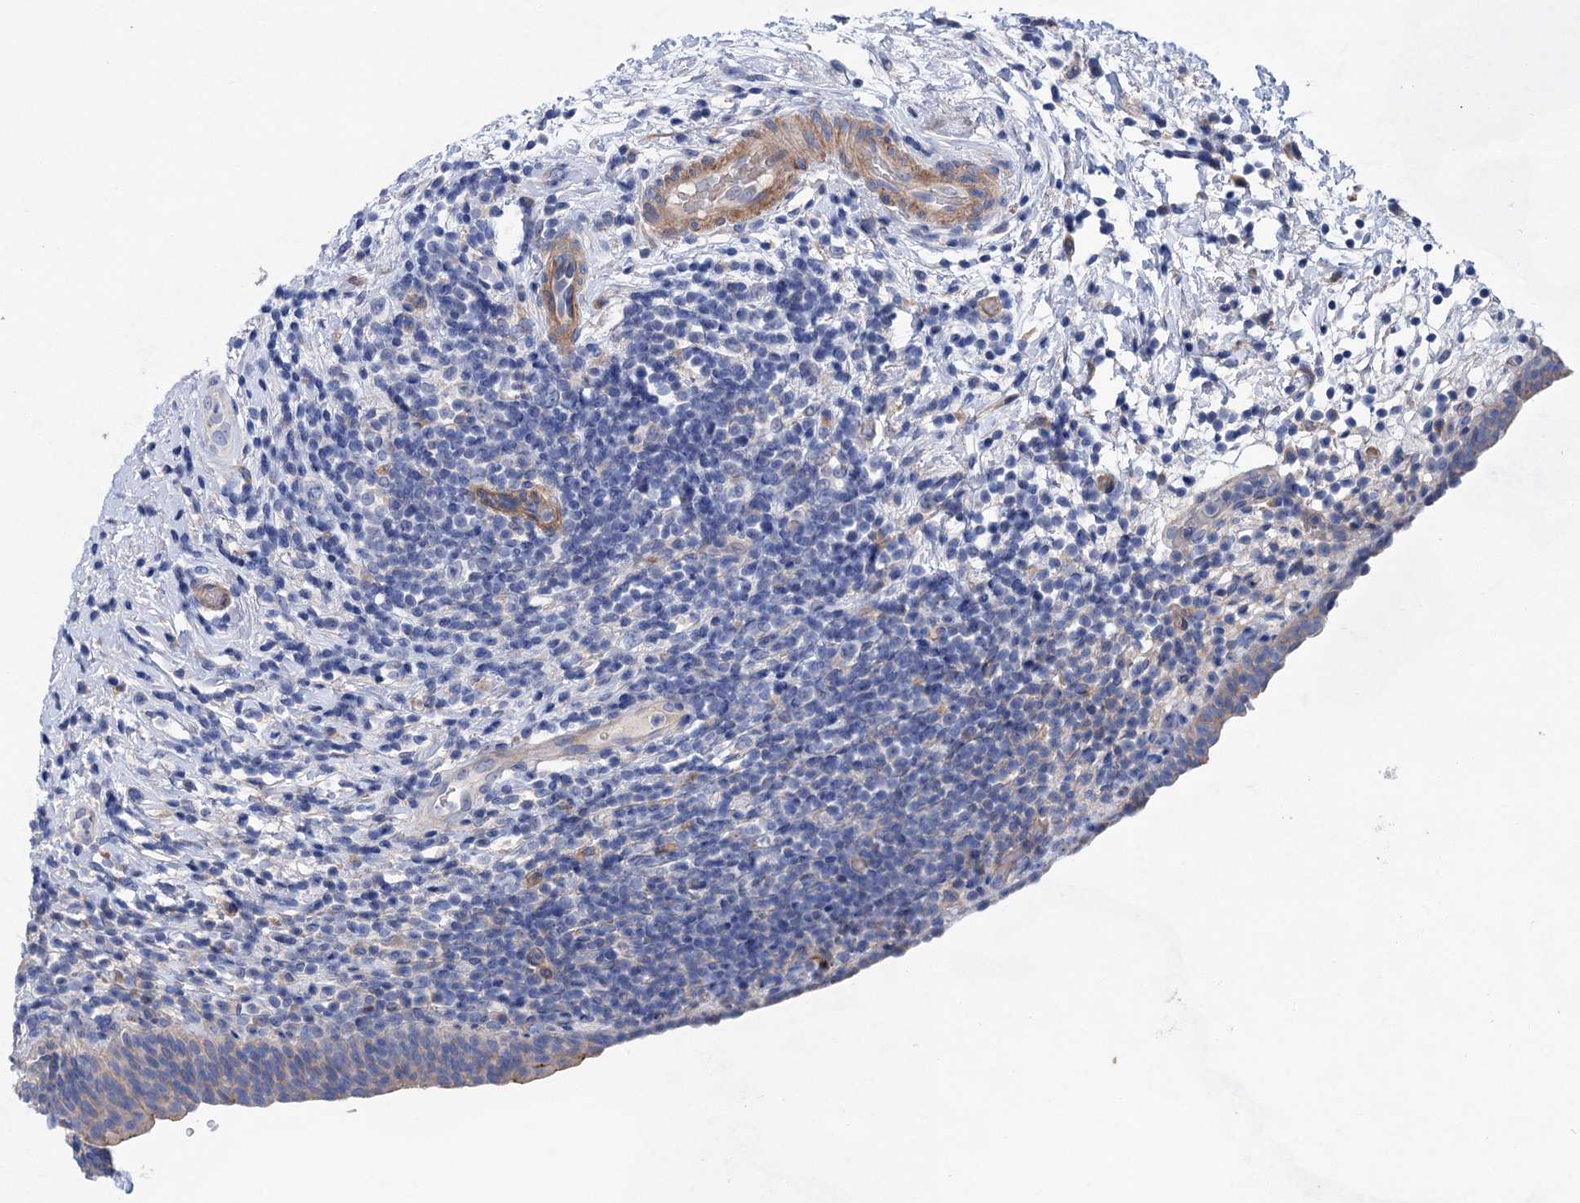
{"staining": {"intensity": "moderate", "quantity": "<25%", "location": "cytoplasmic/membranous"}, "tissue": "urinary bladder", "cell_type": "Urothelial cells", "image_type": "normal", "snomed": [{"axis": "morphology", "description": "Normal tissue, NOS"}, {"axis": "topography", "description": "Urinary bladder"}], "caption": "Immunohistochemistry (IHC) micrograph of benign urinary bladder: urinary bladder stained using immunohistochemistry (IHC) displays low levels of moderate protein expression localized specifically in the cytoplasmic/membranous of urothelial cells, appearing as a cytoplasmic/membranous brown color.", "gene": "GPR155", "patient": {"sex": "male", "age": 83}}